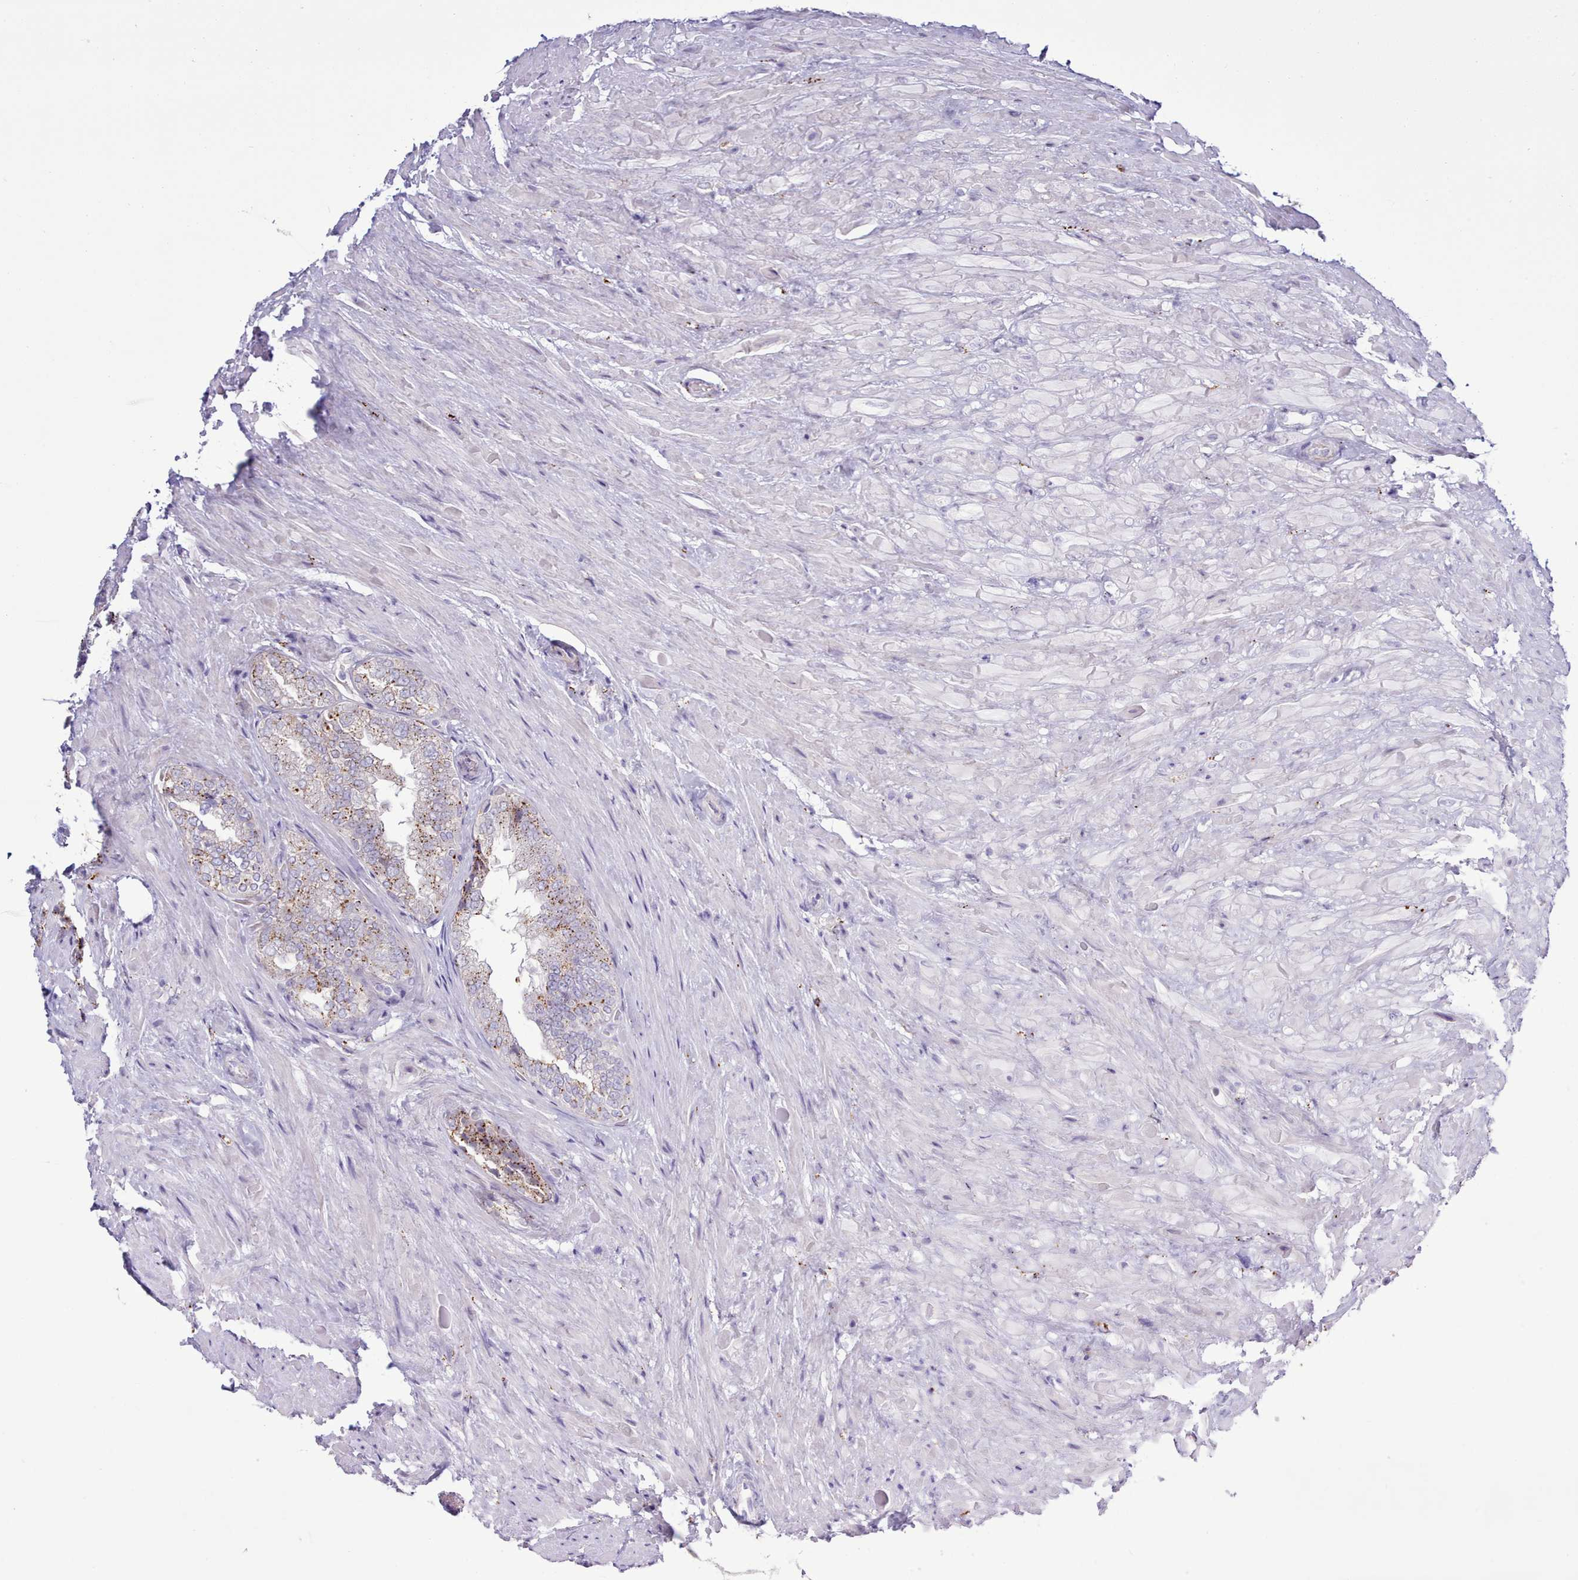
{"staining": {"intensity": "moderate", "quantity": "25%-75%", "location": "cytoplasmic/membranous"}, "tissue": "seminal vesicle", "cell_type": "Glandular cells", "image_type": "normal", "snomed": [{"axis": "morphology", "description": "Normal tissue, NOS"}, {"axis": "topography", "description": "Seminal veicle"}, {"axis": "topography", "description": "Peripheral nerve tissue"}], "caption": "Protein staining of normal seminal vesicle exhibits moderate cytoplasmic/membranous positivity in approximately 25%-75% of glandular cells.", "gene": "SRD5A1", "patient": {"sex": "male", "age": 63}}